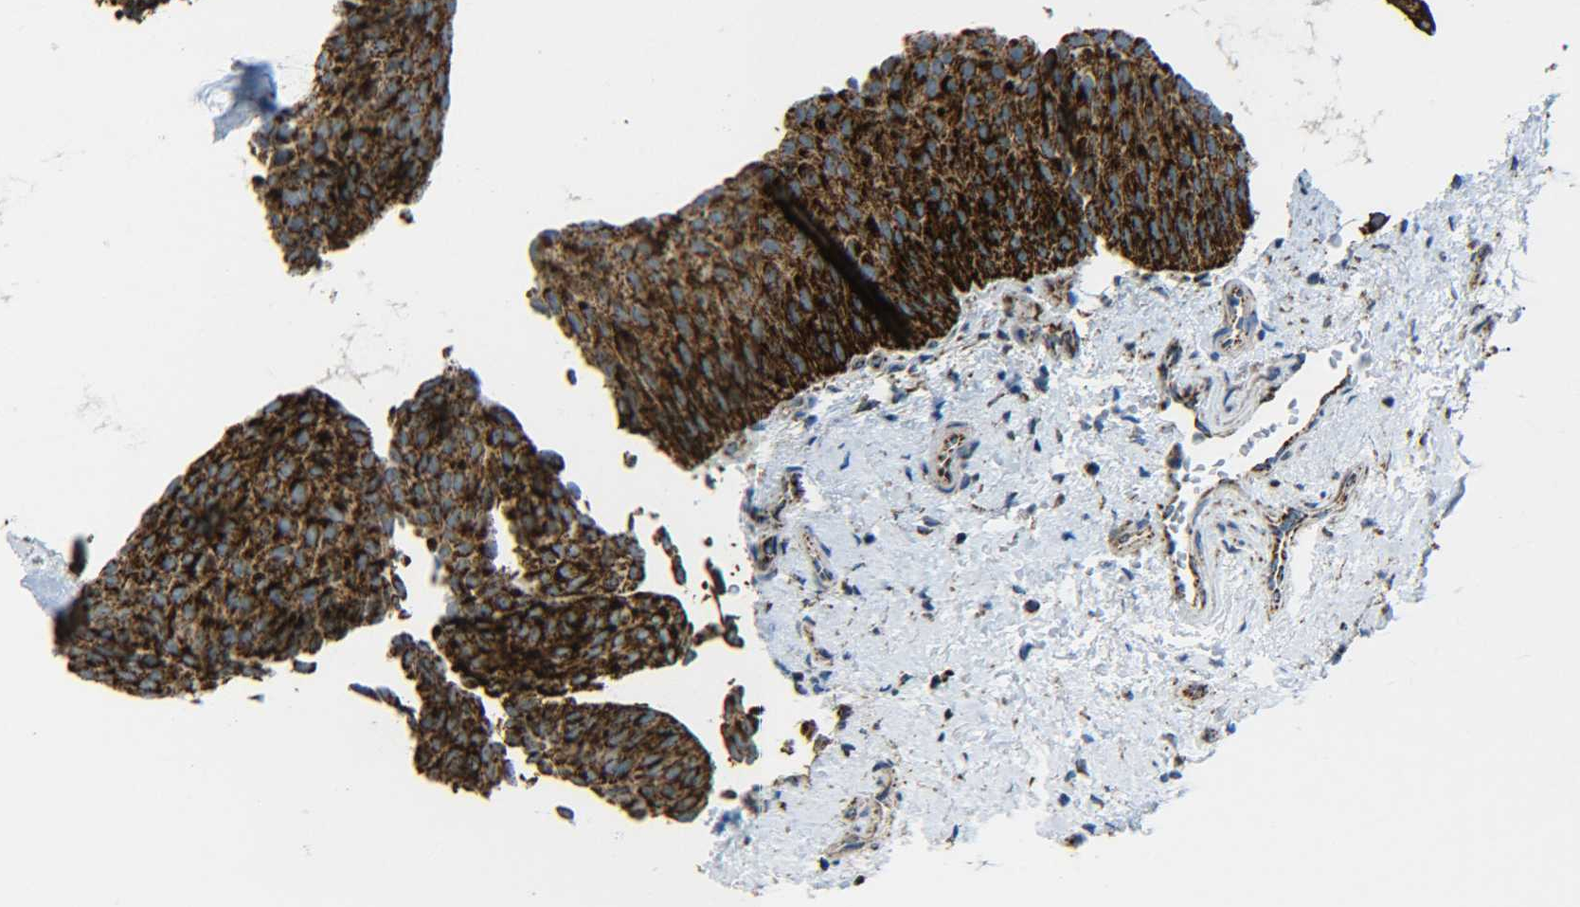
{"staining": {"intensity": "strong", "quantity": ">75%", "location": "cytoplasmic/membranous"}, "tissue": "urothelial cancer", "cell_type": "Tumor cells", "image_type": "cancer", "snomed": [{"axis": "morphology", "description": "Urothelial carcinoma, Low grade"}, {"axis": "topography", "description": "Urinary bladder"}], "caption": "This histopathology image demonstrates immunohistochemistry (IHC) staining of urothelial carcinoma (low-grade), with high strong cytoplasmic/membranous positivity in approximately >75% of tumor cells.", "gene": "CYB5R1", "patient": {"sex": "female", "age": 60}}